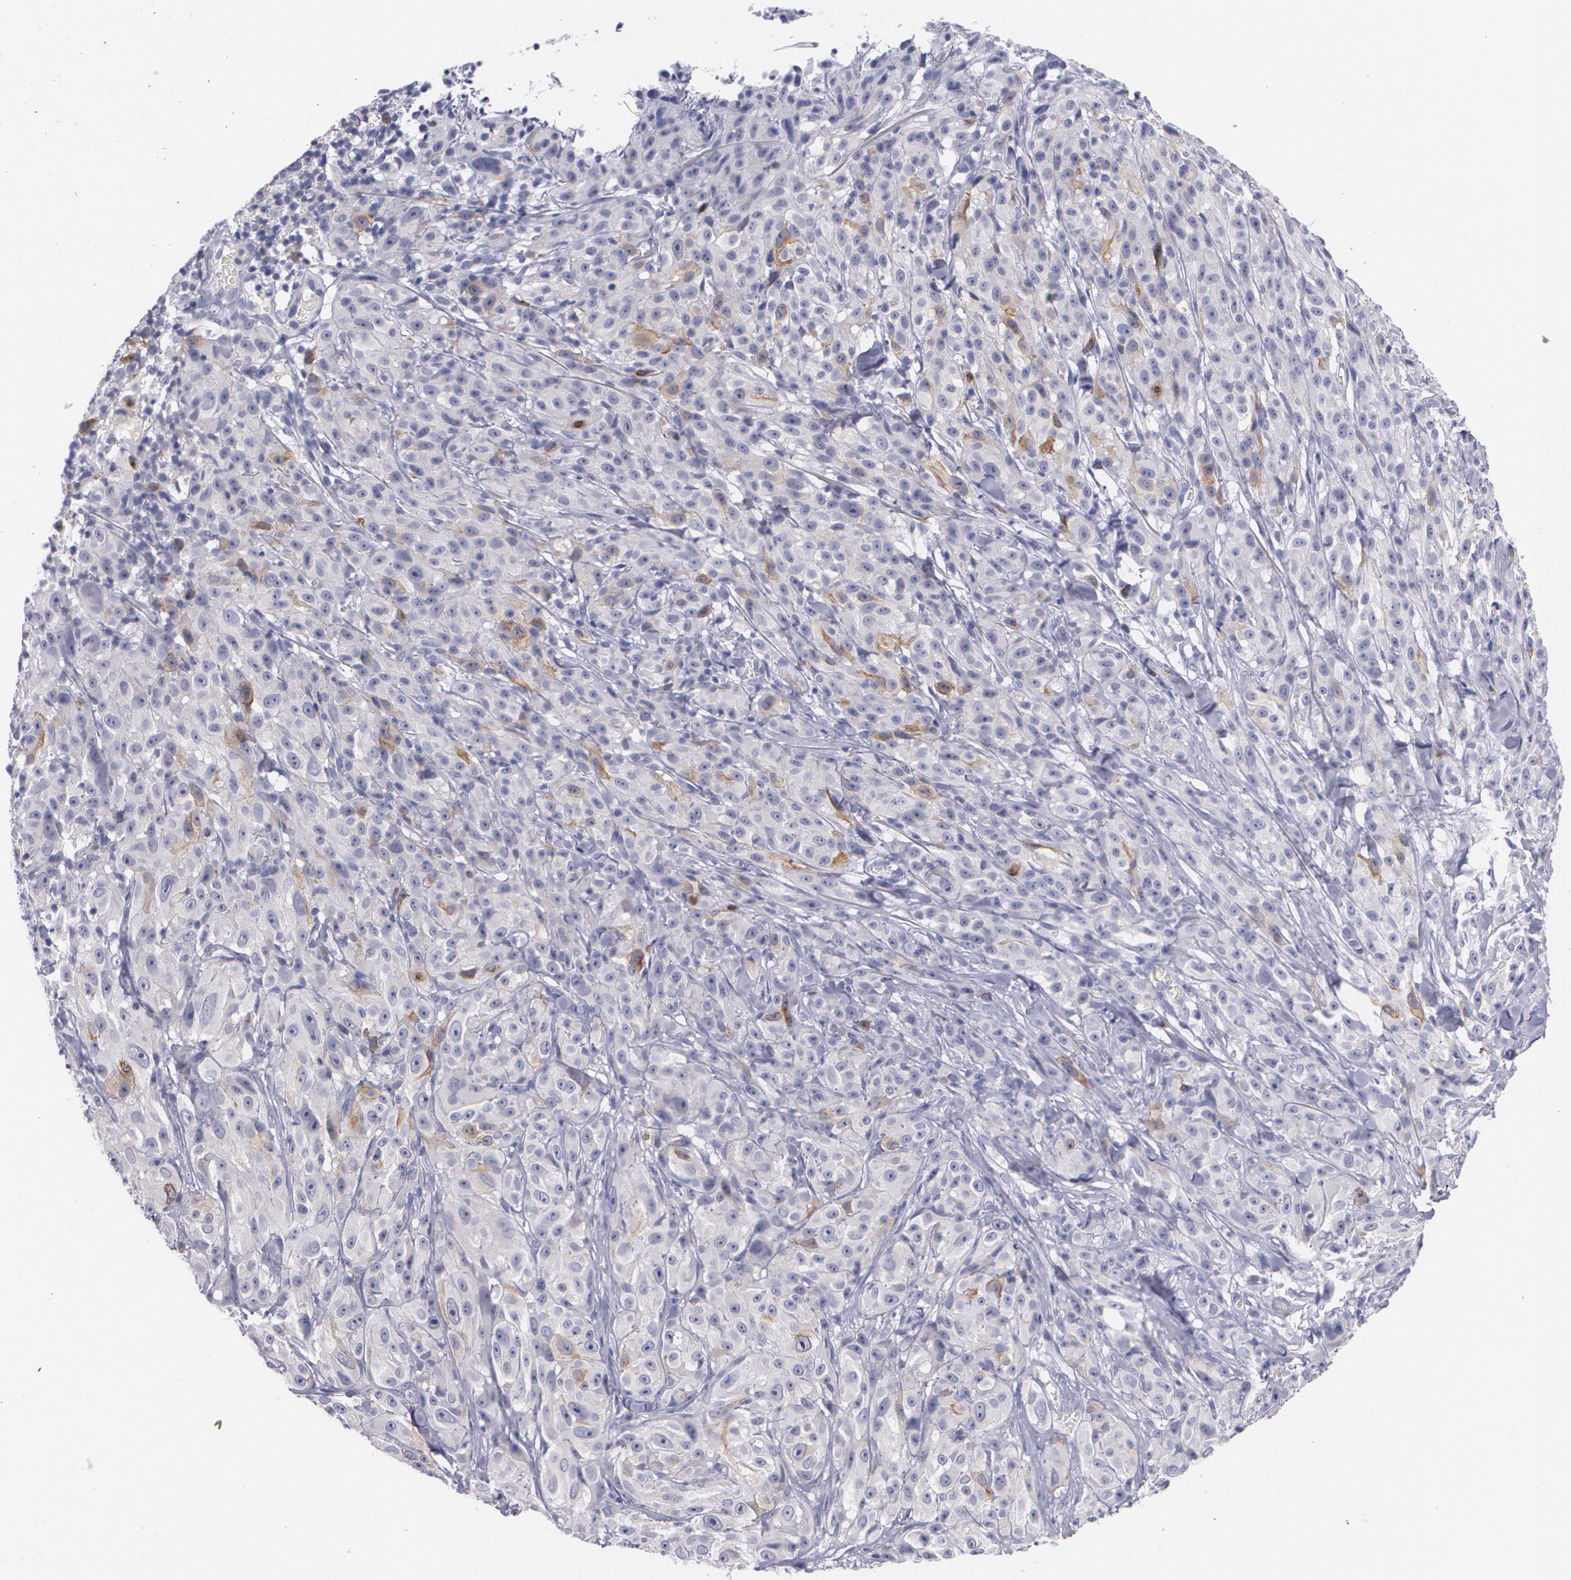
{"staining": {"intensity": "weak", "quantity": "<25%", "location": "cytoplasmic/membranous"}, "tissue": "melanoma", "cell_type": "Tumor cells", "image_type": "cancer", "snomed": [{"axis": "morphology", "description": "Malignant melanoma, NOS"}, {"axis": "topography", "description": "Skin"}], "caption": "This is an immunohistochemistry (IHC) photomicrograph of melanoma. There is no positivity in tumor cells.", "gene": "HMMR", "patient": {"sex": "male", "age": 56}}